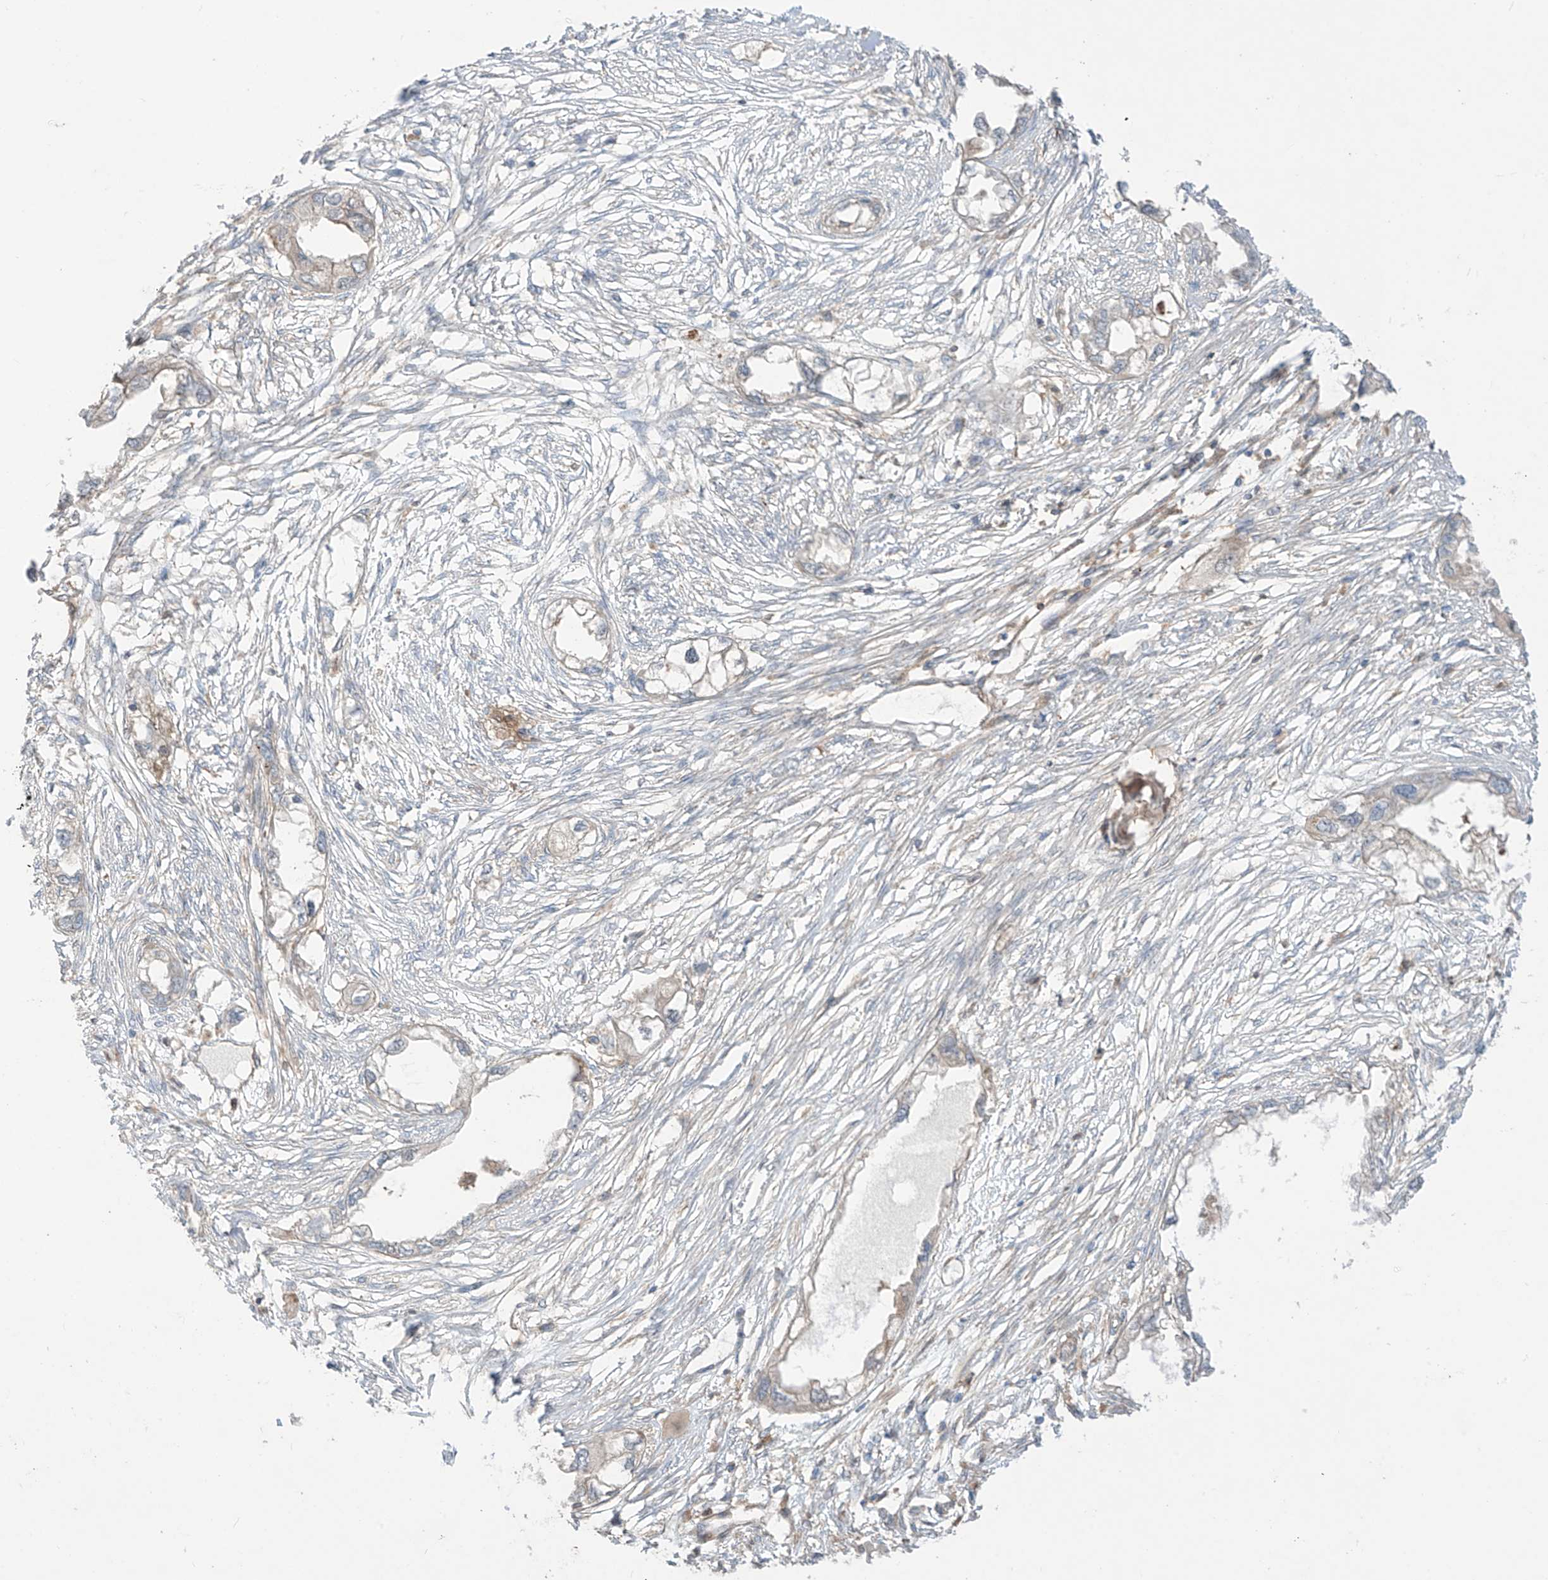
{"staining": {"intensity": "weak", "quantity": "<25%", "location": "cytoplasmic/membranous"}, "tissue": "endometrial cancer", "cell_type": "Tumor cells", "image_type": "cancer", "snomed": [{"axis": "morphology", "description": "Adenocarcinoma, NOS"}, {"axis": "morphology", "description": "Adenocarcinoma, metastatic, NOS"}, {"axis": "topography", "description": "Adipose tissue"}, {"axis": "topography", "description": "Endometrium"}], "caption": "This is an immunohistochemistry micrograph of endometrial adenocarcinoma. There is no positivity in tumor cells.", "gene": "TRMU", "patient": {"sex": "female", "age": 67}}